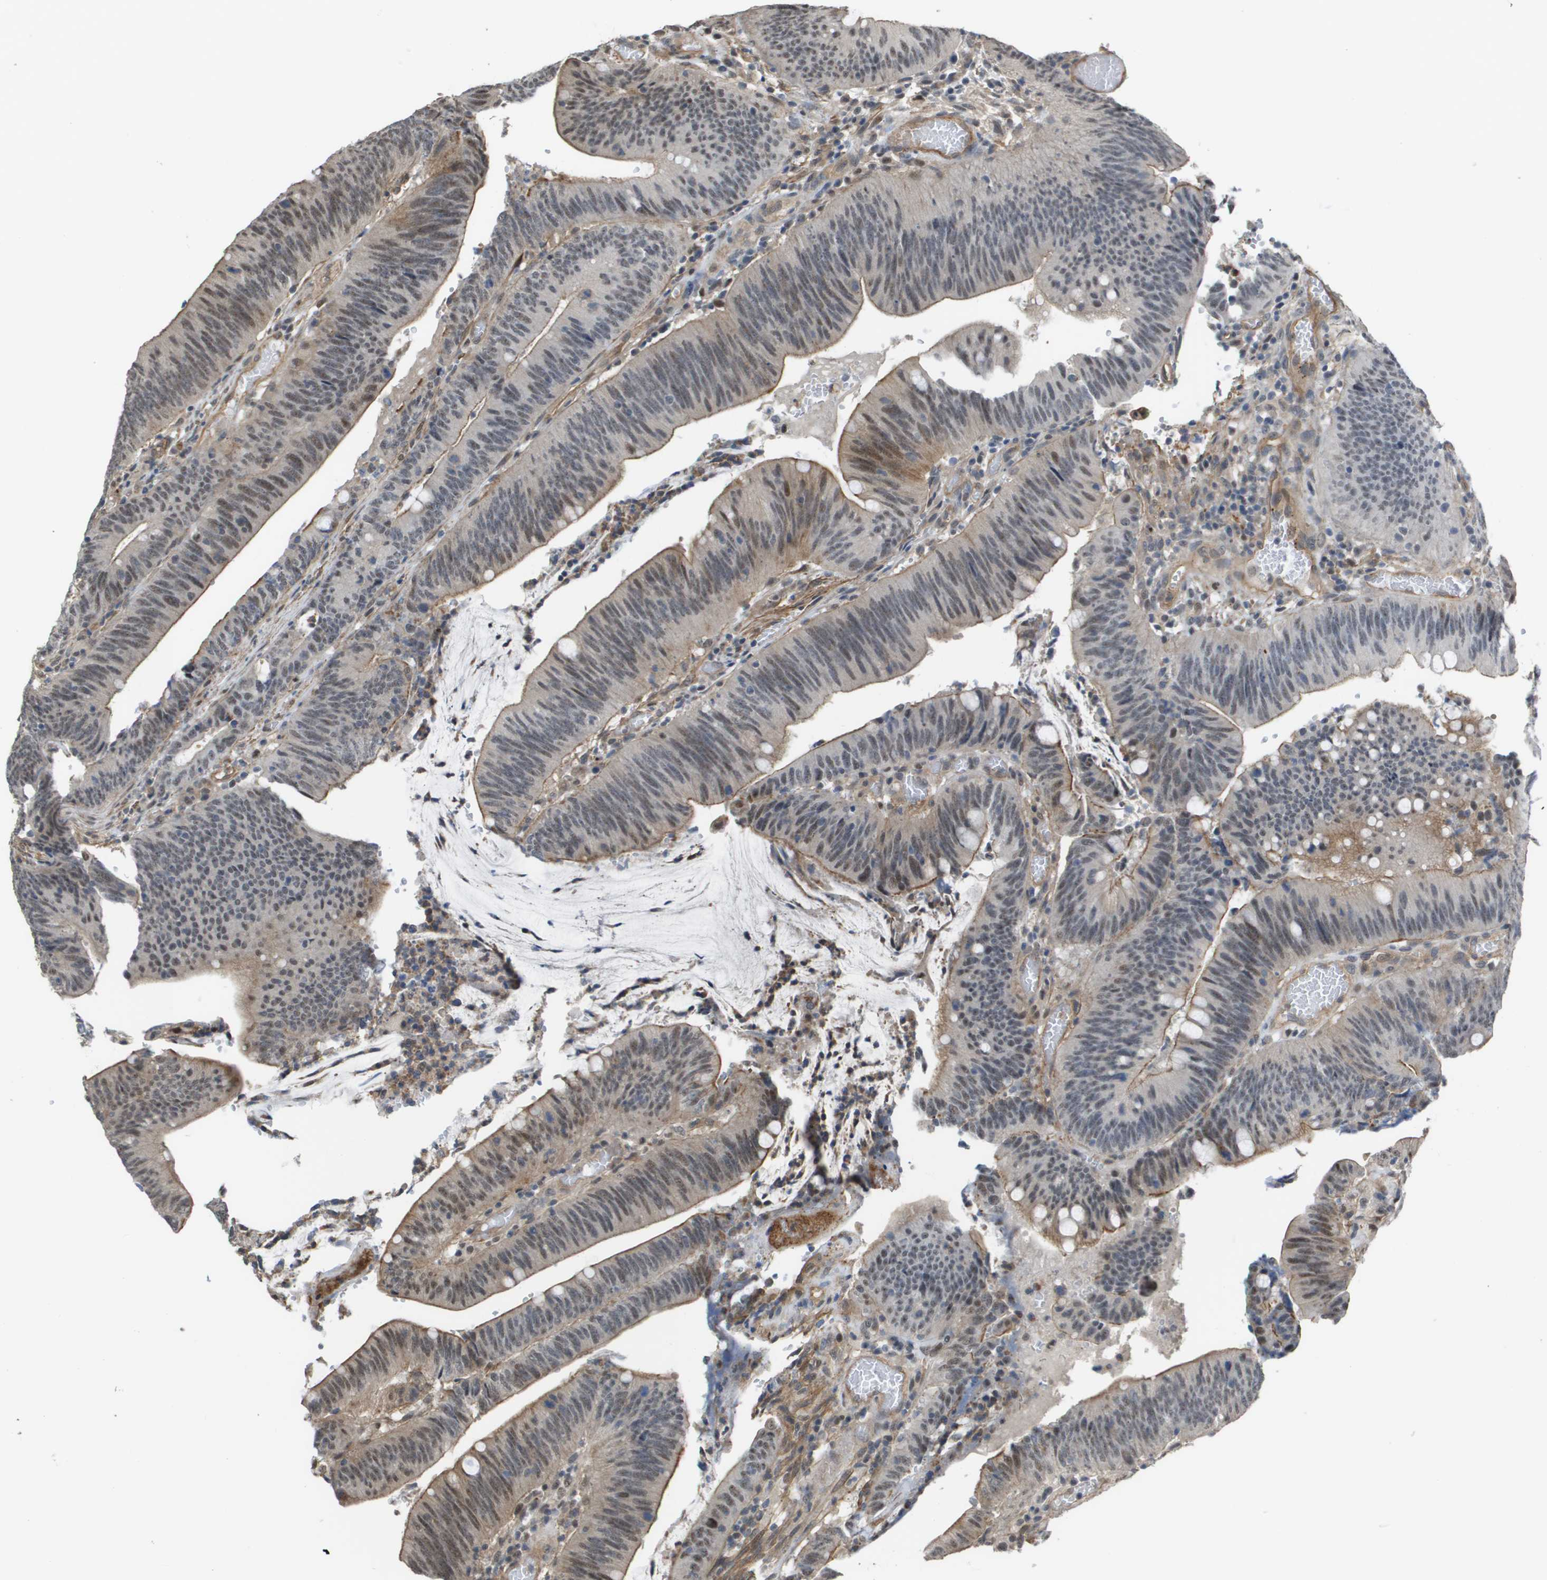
{"staining": {"intensity": "weak", "quantity": ">75%", "location": "cytoplasmic/membranous,nuclear"}, "tissue": "colorectal cancer", "cell_type": "Tumor cells", "image_type": "cancer", "snomed": [{"axis": "morphology", "description": "Normal tissue, NOS"}, {"axis": "morphology", "description": "Adenocarcinoma, NOS"}, {"axis": "topography", "description": "Rectum"}], "caption": "The histopathology image demonstrates a brown stain indicating the presence of a protein in the cytoplasmic/membranous and nuclear of tumor cells in colorectal adenocarcinoma.", "gene": "RNF112", "patient": {"sex": "female", "age": 66}}